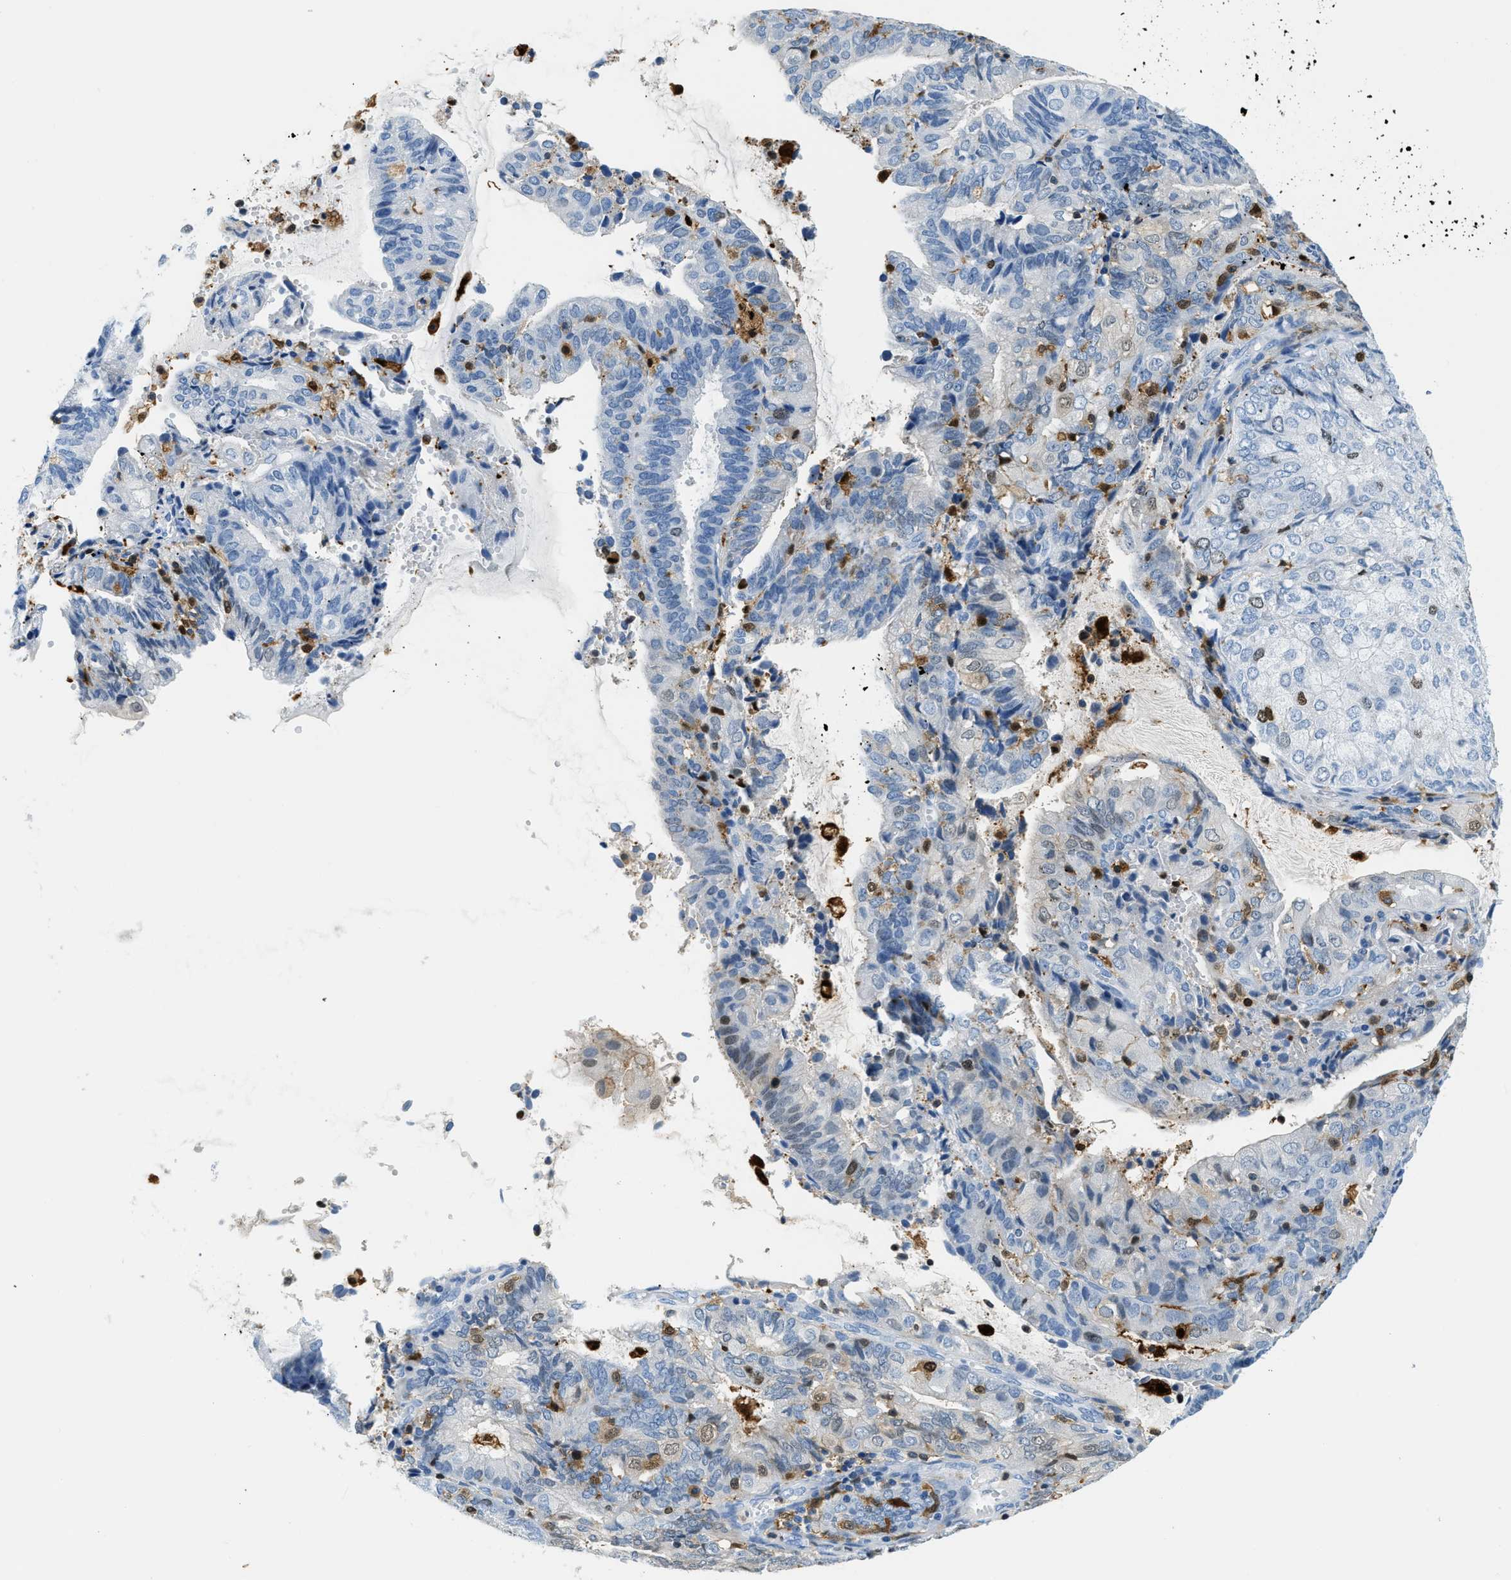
{"staining": {"intensity": "negative", "quantity": "none", "location": "none"}, "tissue": "endometrial cancer", "cell_type": "Tumor cells", "image_type": "cancer", "snomed": [{"axis": "morphology", "description": "Adenocarcinoma, NOS"}, {"axis": "topography", "description": "Endometrium"}], "caption": "Tumor cells are negative for brown protein staining in endometrial cancer.", "gene": "CAPG", "patient": {"sex": "female", "age": 81}}